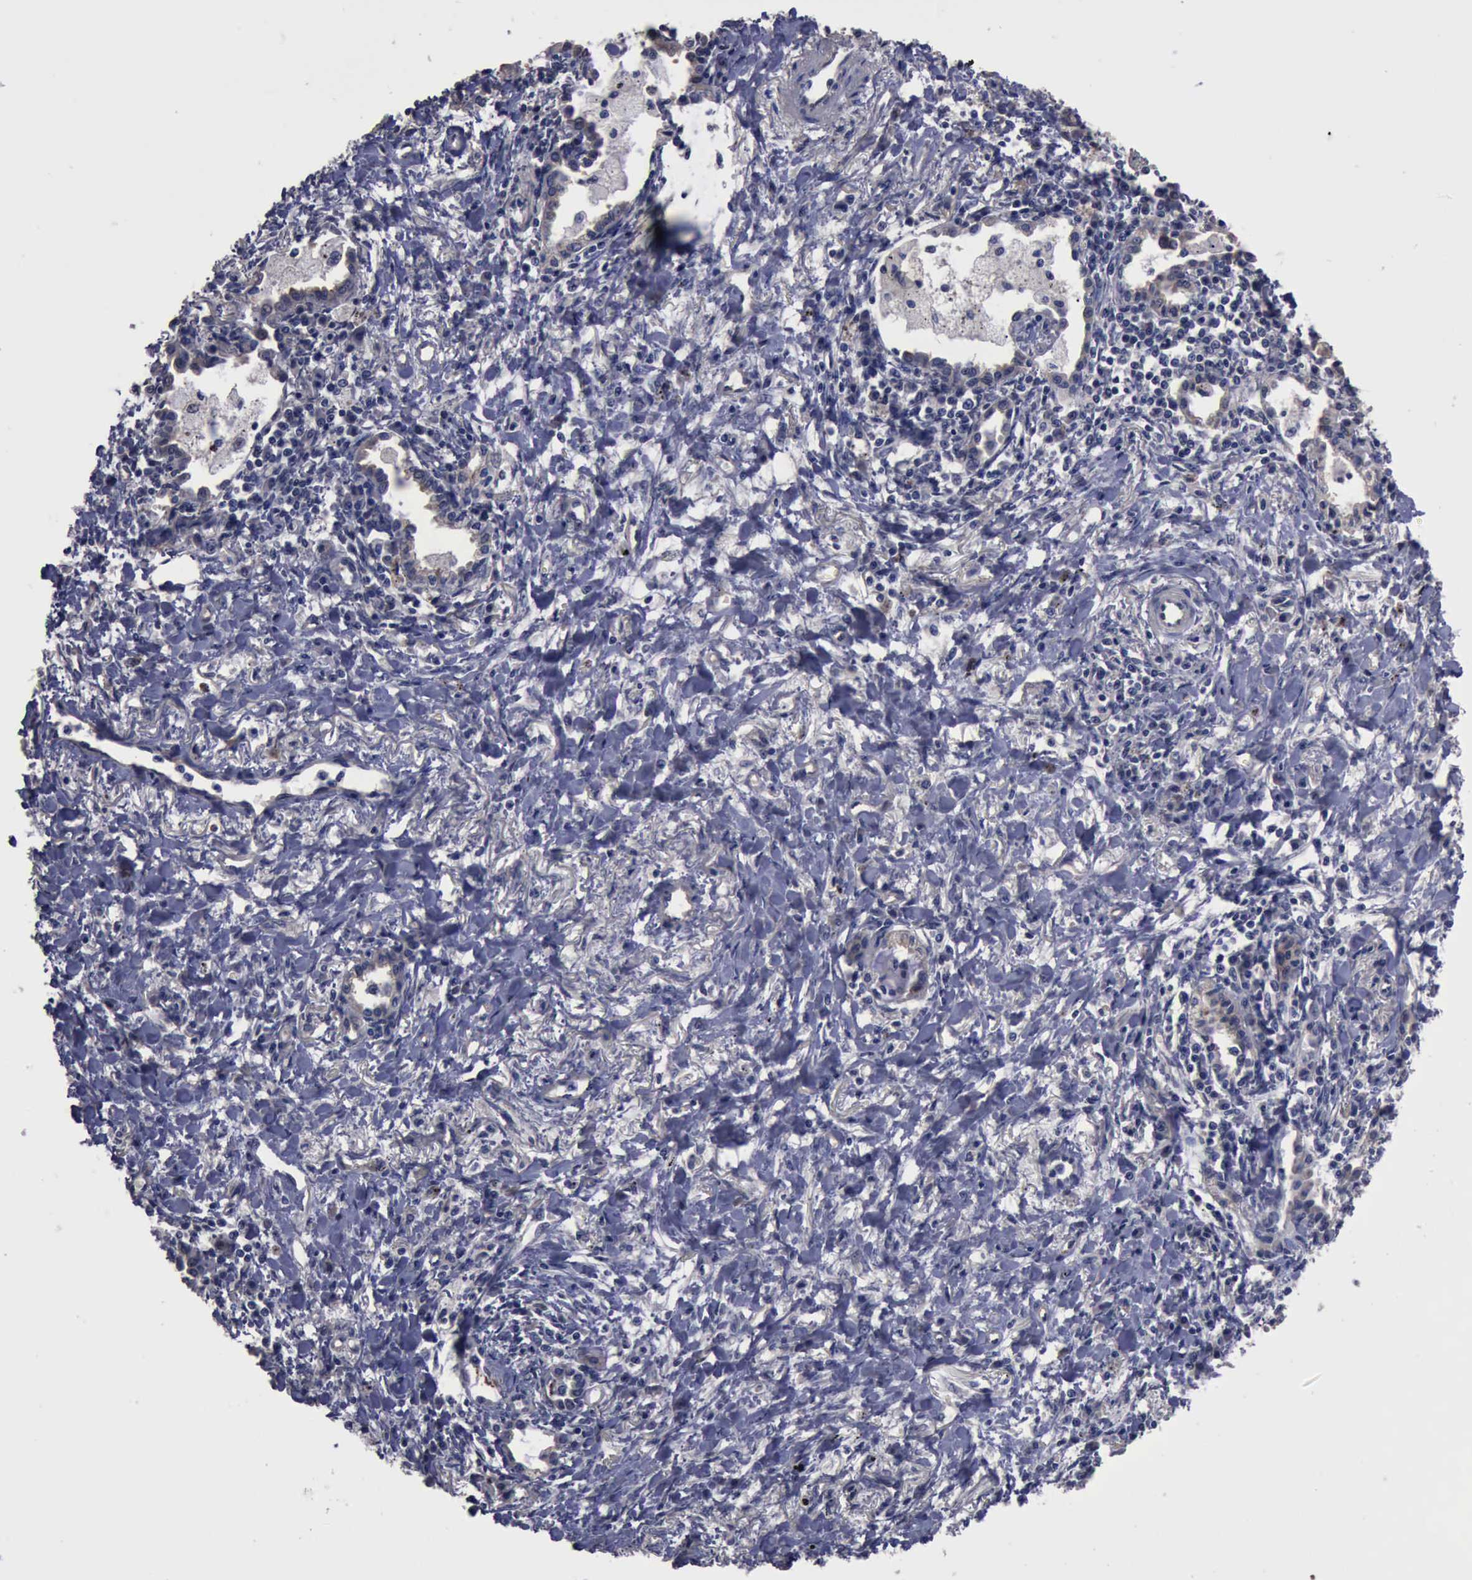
{"staining": {"intensity": "negative", "quantity": "none", "location": "none"}, "tissue": "lung cancer", "cell_type": "Tumor cells", "image_type": "cancer", "snomed": [{"axis": "morphology", "description": "Adenocarcinoma, NOS"}, {"axis": "topography", "description": "Lung"}], "caption": "Tumor cells are negative for protein expression in human adenocarcinoma (lung).", "gene": "CRKL", "patient": {"sex": "male", "age": 60}}